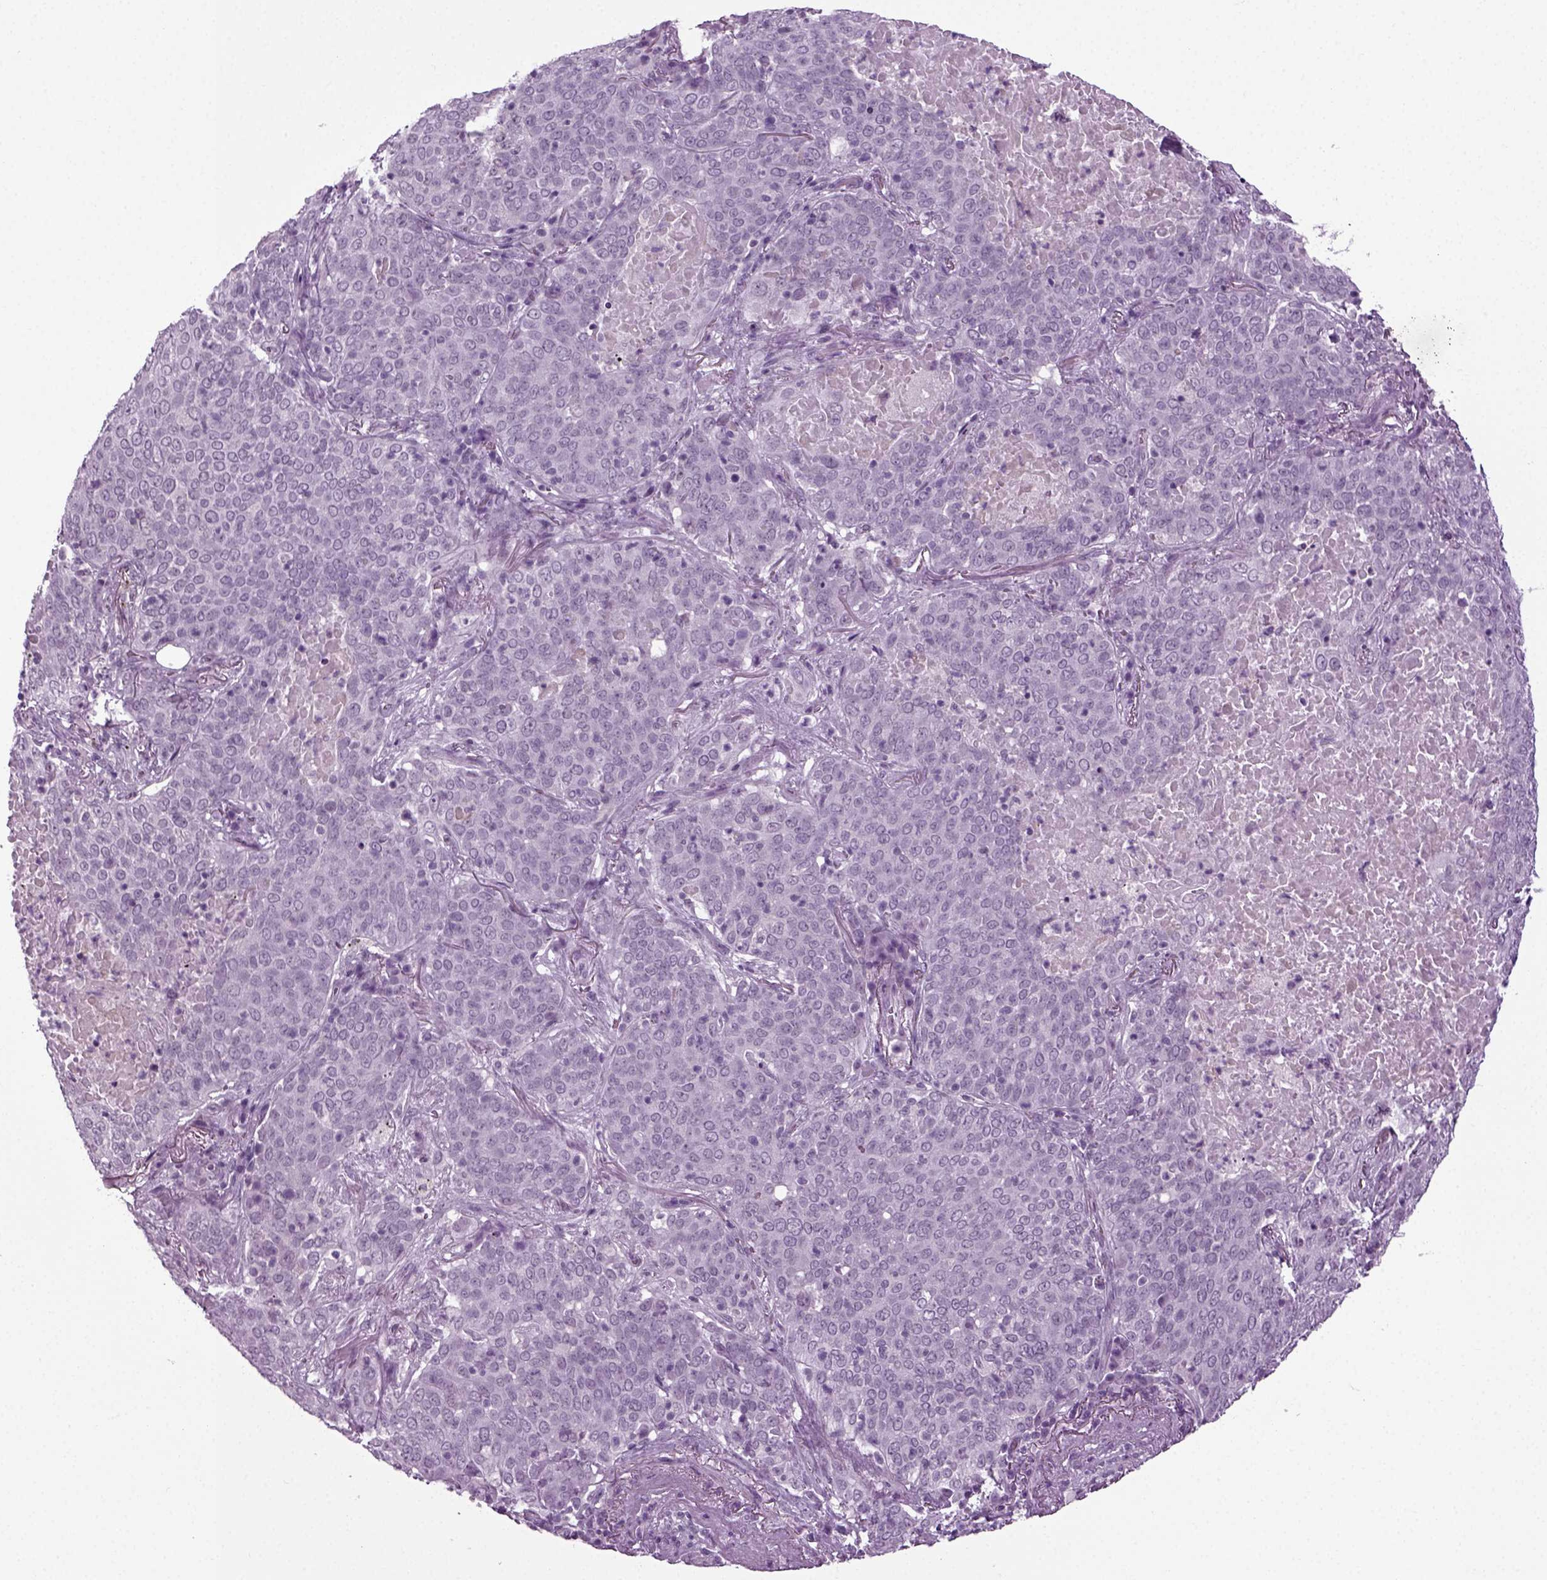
{"staining": {"intensity": "negative", "quantity": "none", "location": "none"}, "tissue": "lung cancer", "cell_type": "Tumor cells", "image_type": "cancer", "snomed": [{"axis": "morphology", "description": "Squamous cell carcinoma, NOS"}, {"axis": "topography", "description": "Lung"}], "caption": "Immunohistochemistry (IHC) of human squamous cell carcinoma (lung) displays no expression in tumor cells. (DAB IHC with hematoxylin counter stain).", "gene": "ZC2HC1C", "patient": {"sex": "male", "age": 82}}